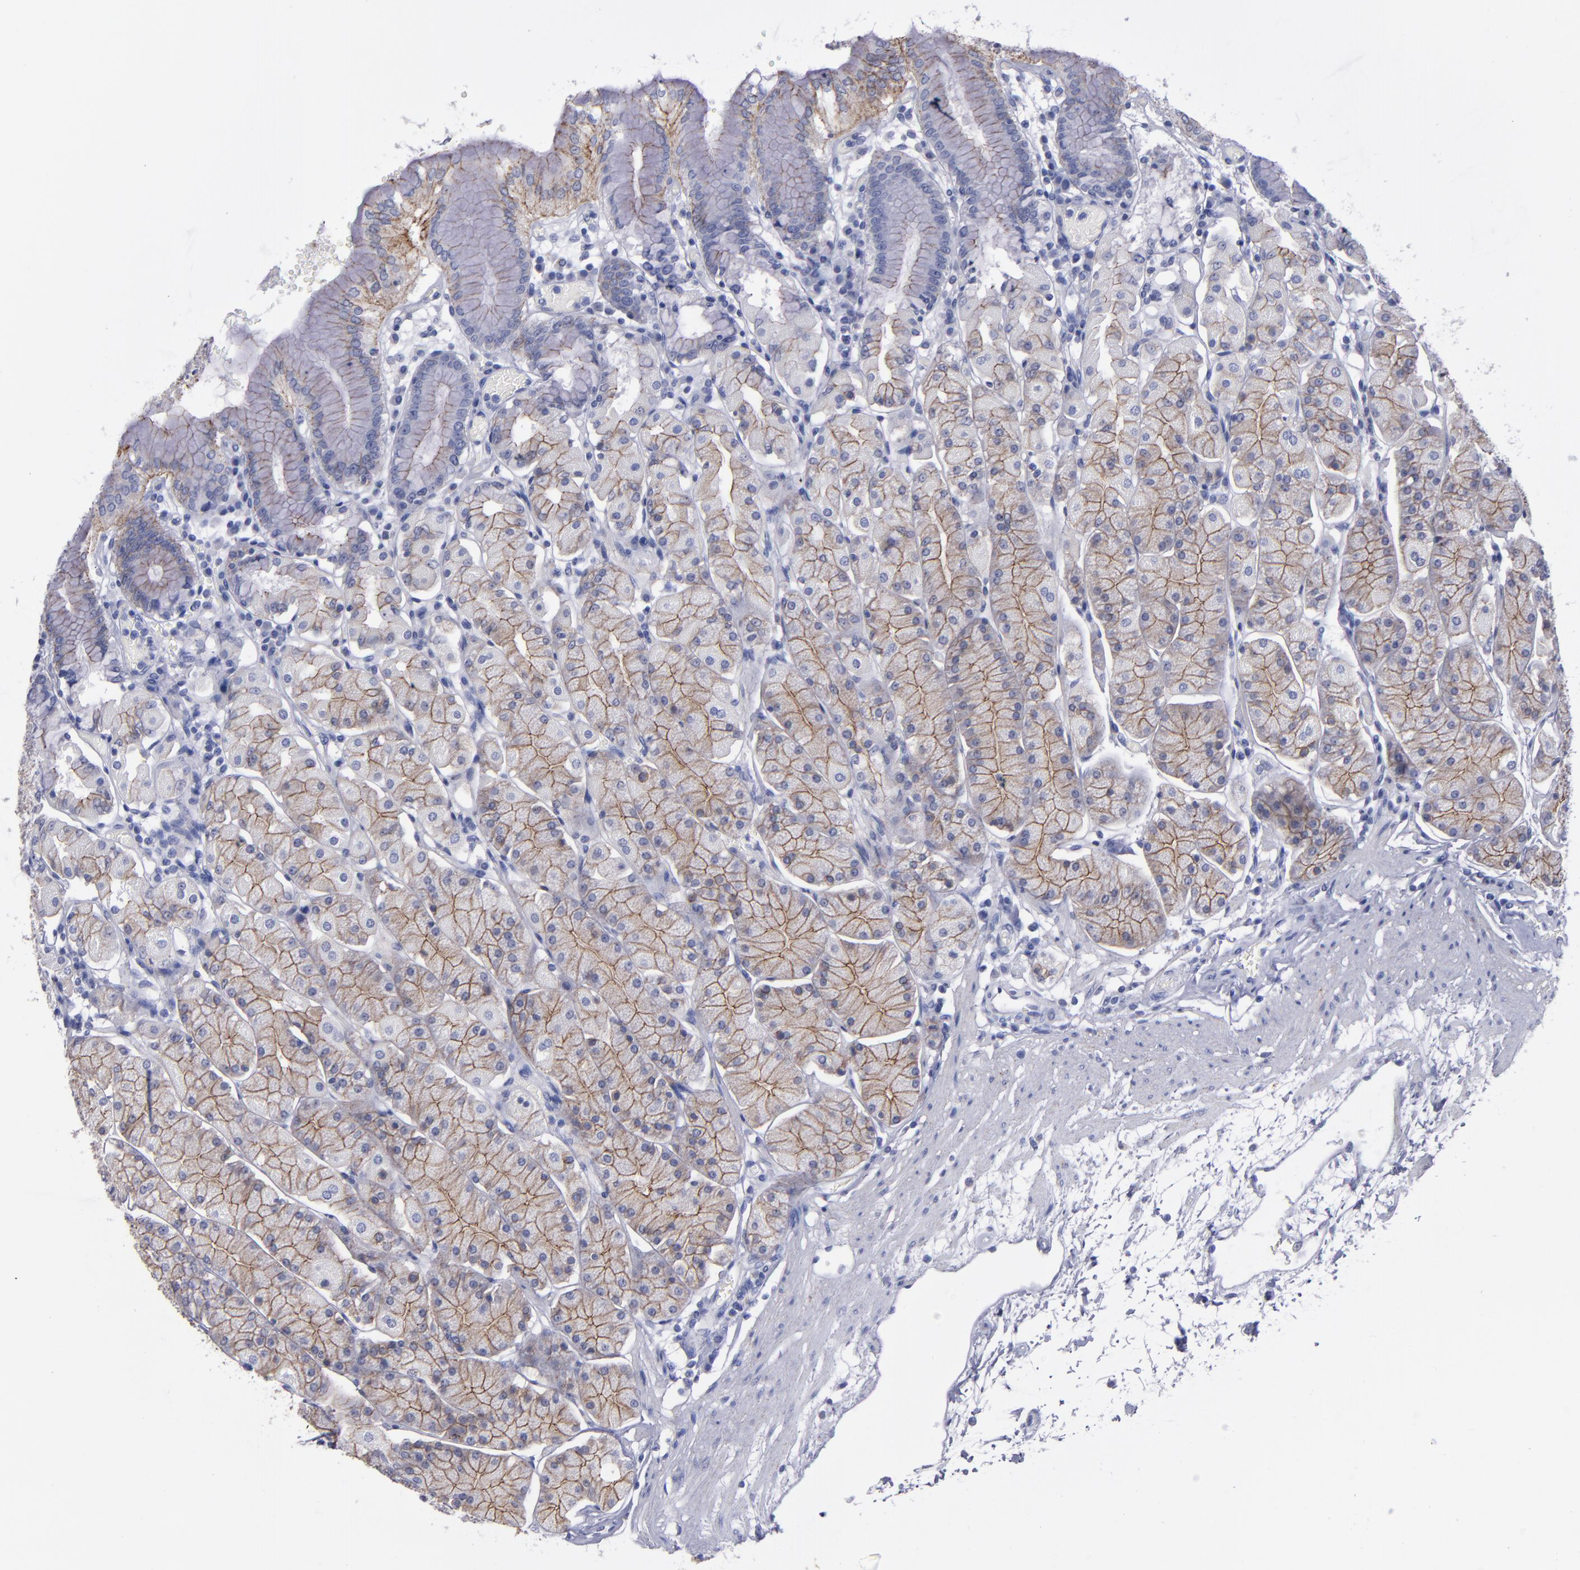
{"staining": {"intensity": "moderate", "quantity": ">75%", "location": "cytoplasmic/membranous"}, "tissue": "stomach", "cell_type": "Glandular cells", "image_type": "normal", "snomed": [{"axis": "morphology", "description": "Normal tissue, NOS"}, {"axis": "topography", "description": "Stomach, upper"}, {"axis": "topography", "description": "Stomach"}], "caption": "High-magnification brightfield microscopy of benign stomach stained with DAB (3,3'-diaminobenzidine) (brown) and counterstained with hematoxylin (blue). glandular cells exhibit moderate cytoplasmic/membranous positivity is seen in approximately>75% of cells.", "gene": "CDH3", "patient": {"sex": "male", "age": 76}}